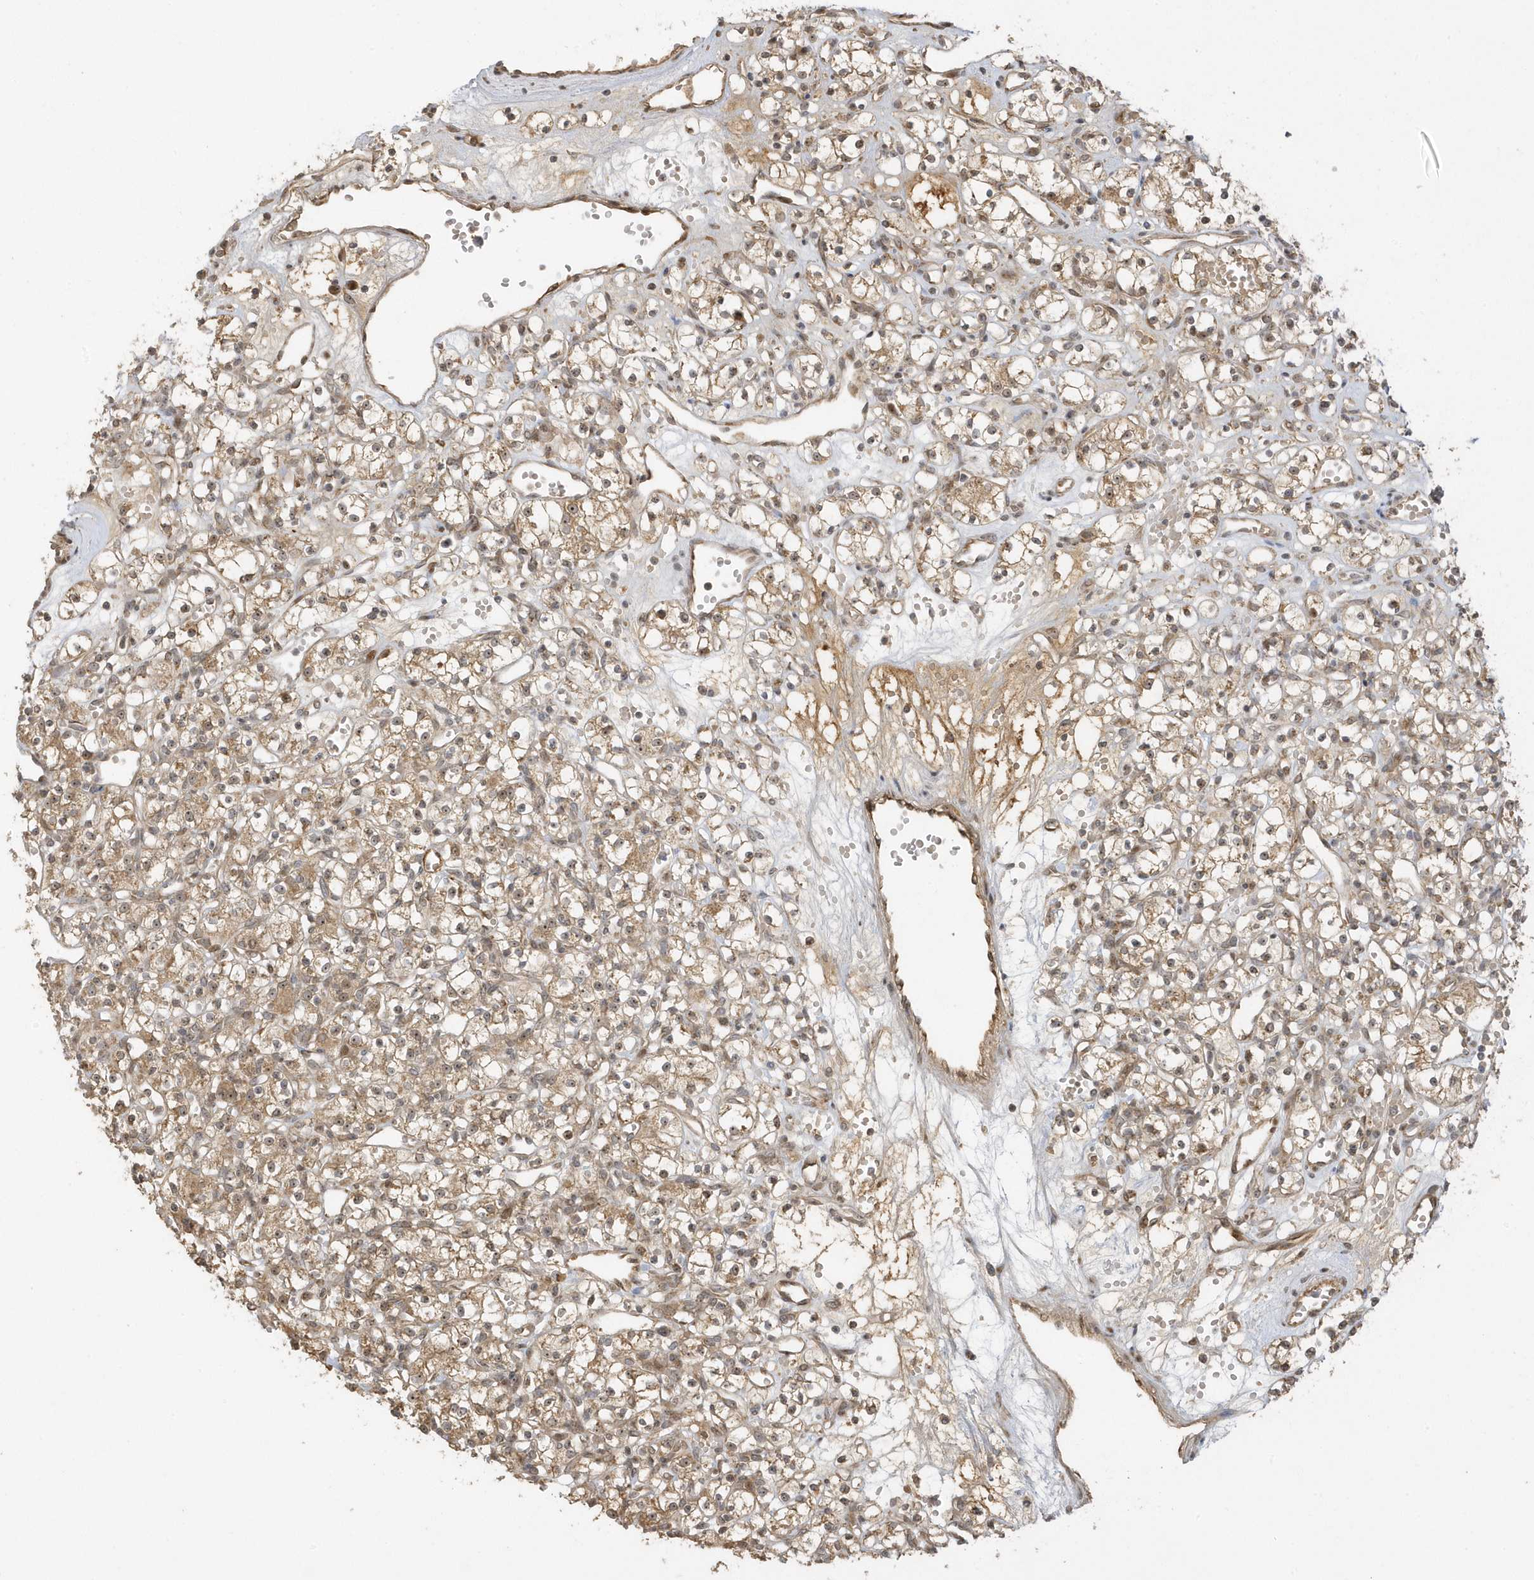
{"staining": {"intensity": "moderate", "quantity": ">75%", "location": "cytoplasmic/membranous"}, "tissue": "renal cancer", "cell_type": "Tumor cells", "image_type": "cancer", "snomed": [{"axis": "morphology", "description": "Adenocarcinoma, NOS"}, {"axis": "topography", "description": "Kidney"}], "caption": "Immunohistochemistry (IHC) staining of renal cancer, which shows medium levels of moderate cytoplasmic/membranous staining in approximately >75% of tumor cells indicating moderate cytoplasmic/membranous protein staining. The staining was performed using DAB (3,3'-diaminobenzidine) (brown) for protein detection and nuclei were counterstained in hematoxylin (blue).", "gene": "ECM2", "patient": {"sex": "female", "age": 59}}